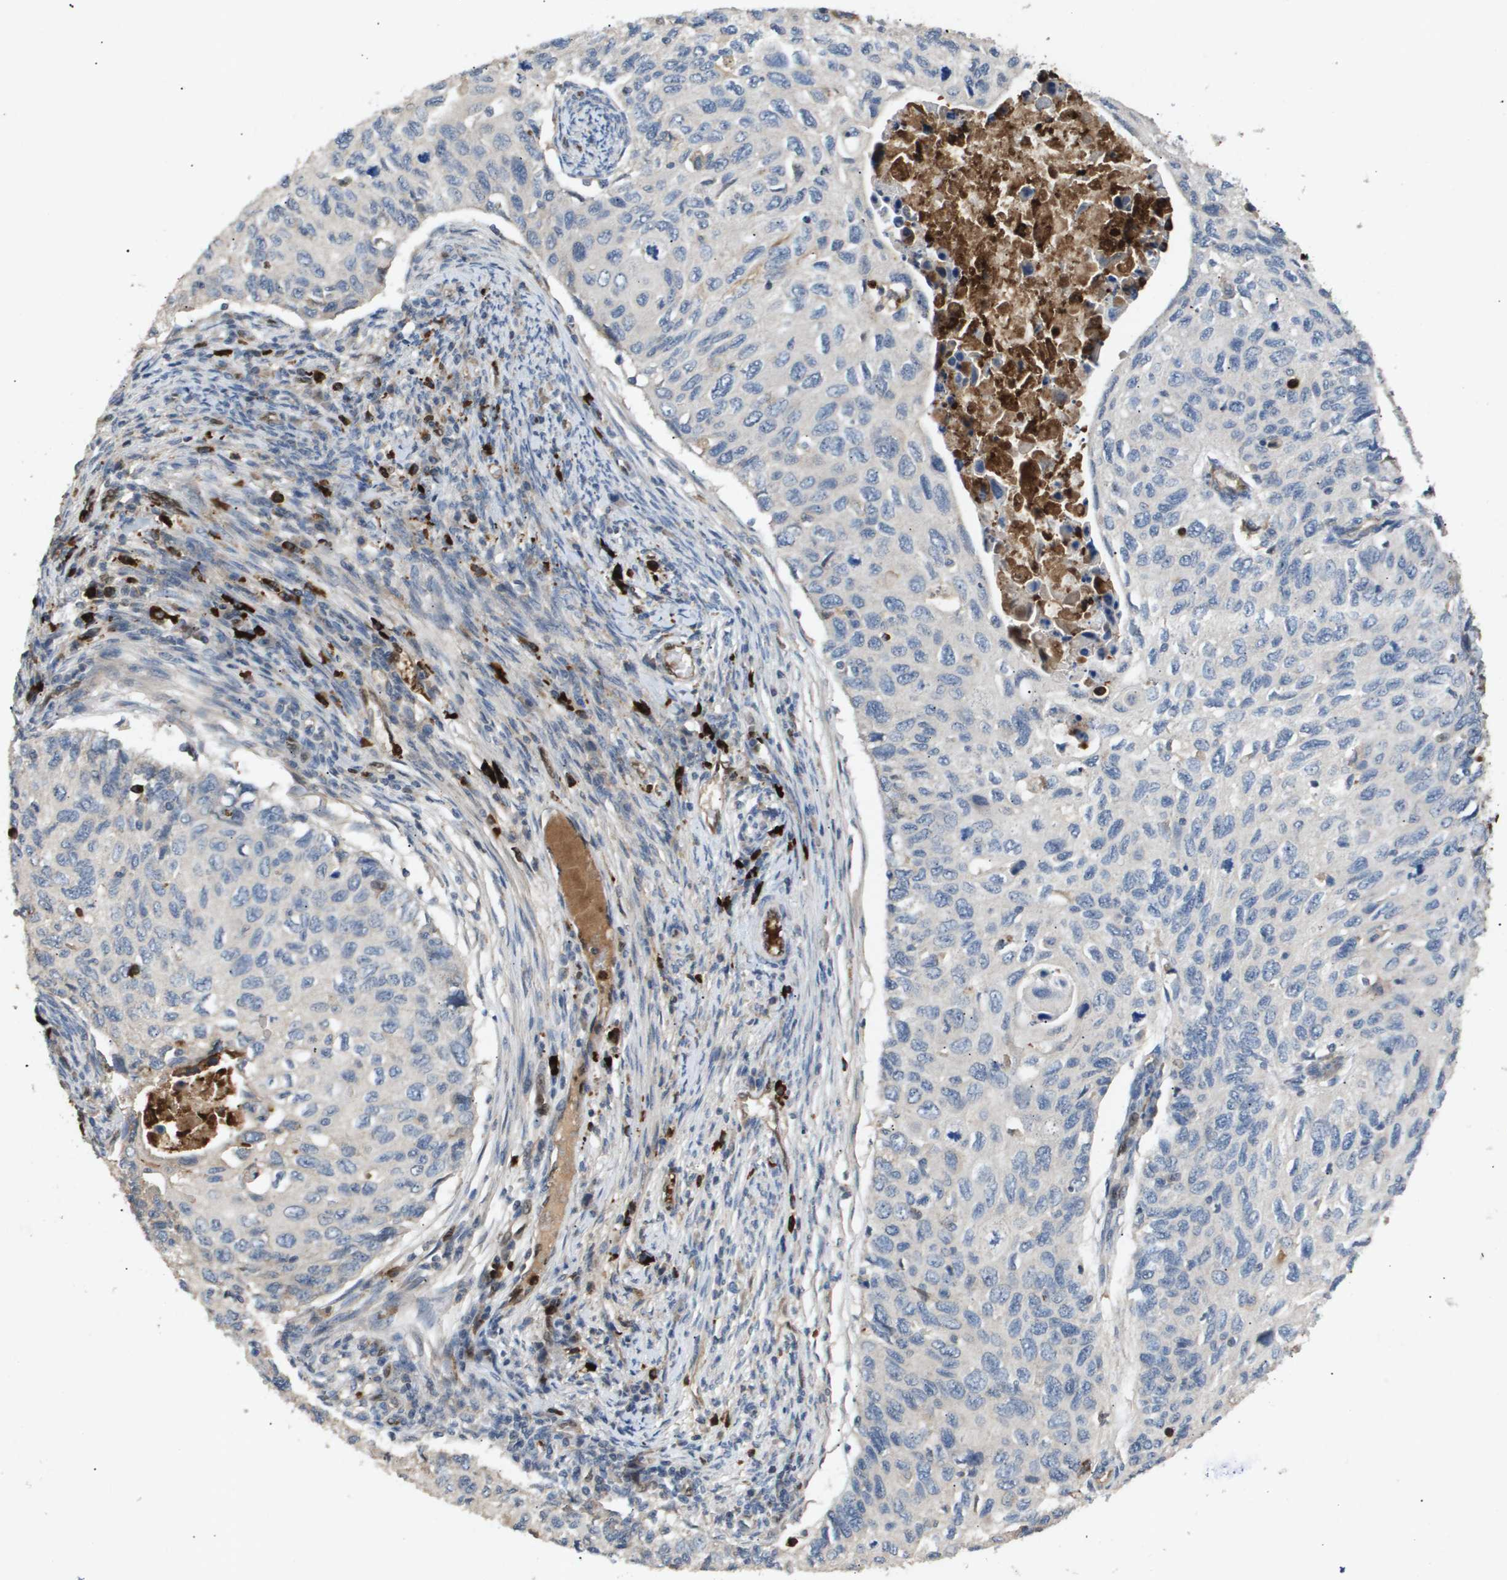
{"staining": {"intensity": "negative", "quantity": "none", "location": "none"}, "tissue": "cervical cancer", "cell_type": "Tumor cells", "image_type": "cancer", "snomed": [{"axis": "morphology", "description": "Squamous cell carcinoma, NOS"}, {"axis": "topography", "description": "Cervix"}], "caption": "DAB immunohistochemical staining of cervical cancer (squamous cell carcinoma) shows no significant staining in tumor cells.", "gene": "ERG", "patient": {"sex": "female", "age": 70}}